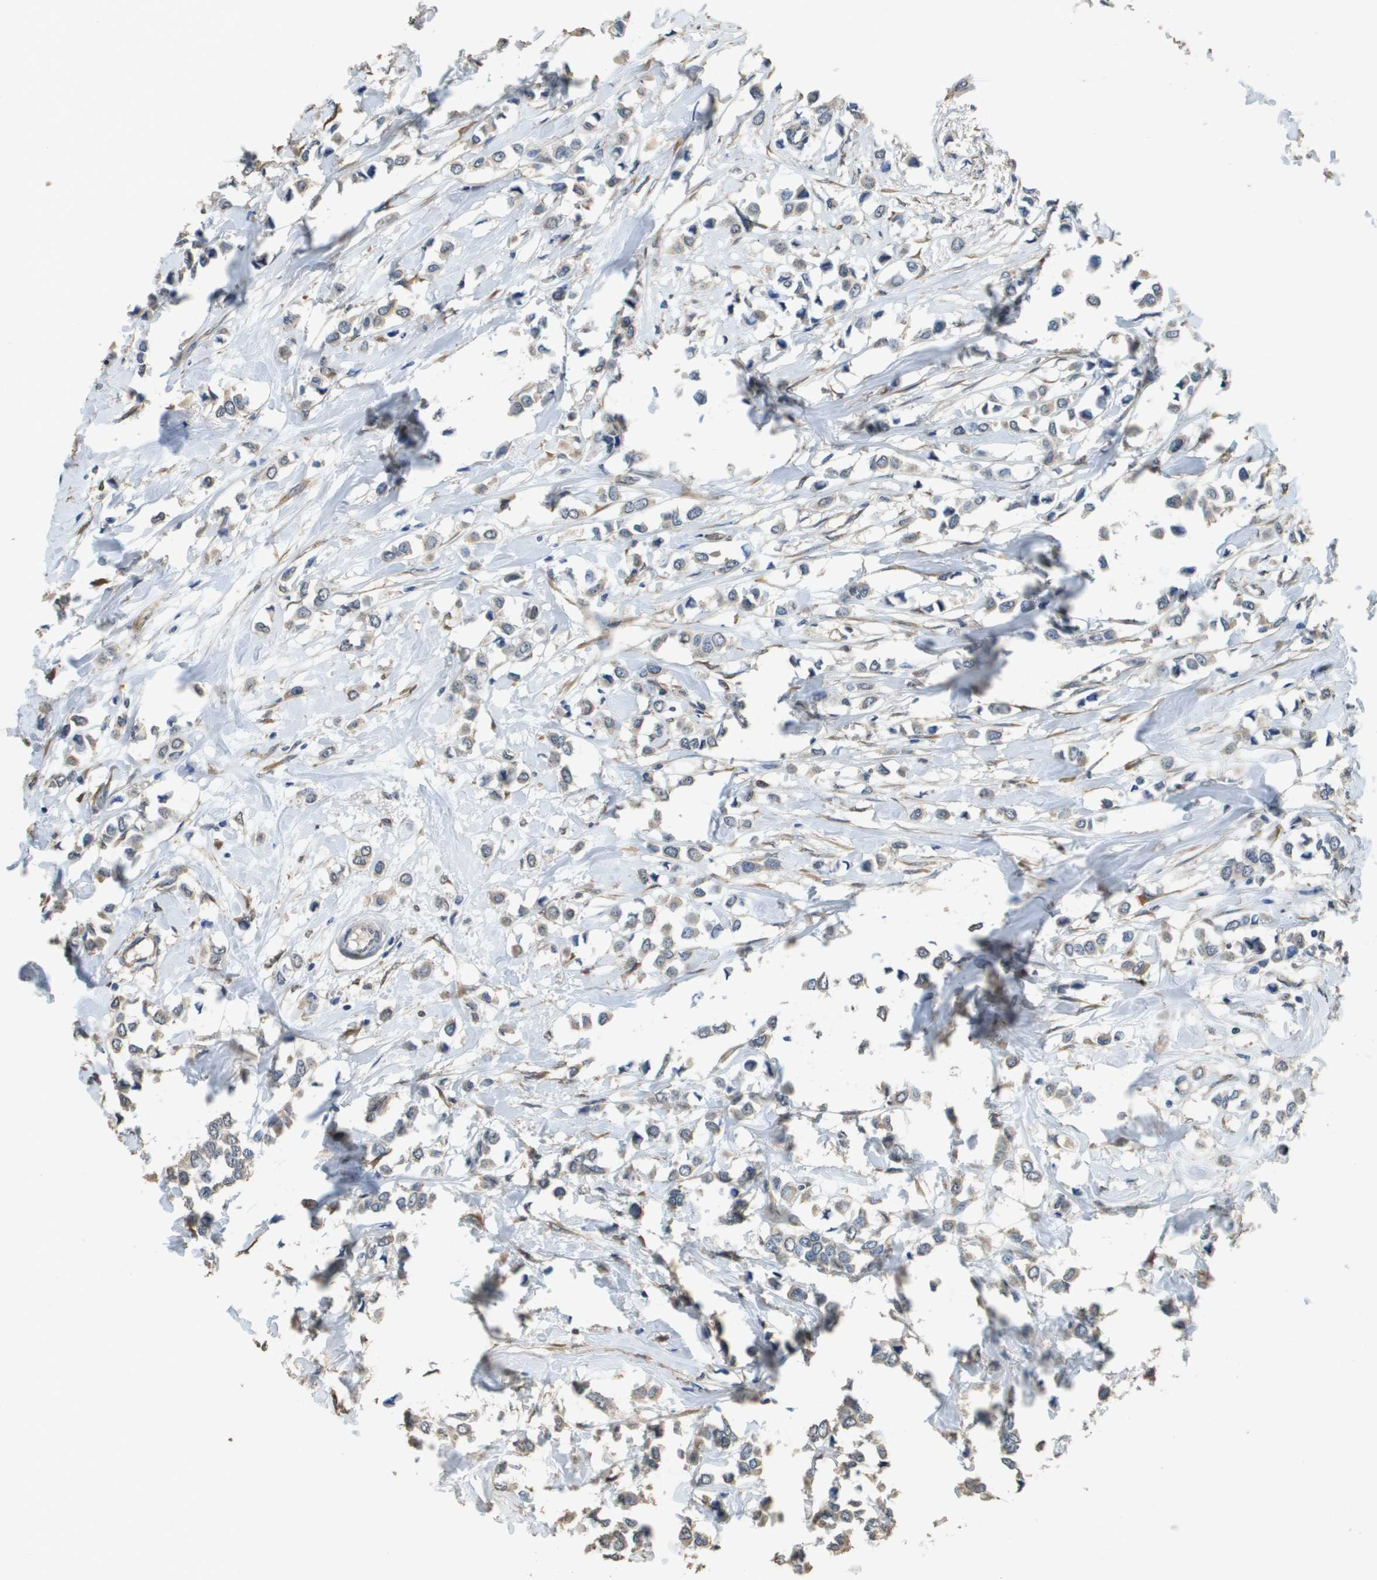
{"staining": {"intensity": "weak", "quantity": ">75%", "location": "cytoplasmic/membranous"}, "tissue": "breast cancer", "cell_type": "Tumor cells", "image_type": "cancer", "snomed": [{"axis": "morphology", "description": "Lobular carcinoma"}, {"axis": "topography", "description": "Breast"}], "caption": "Tumor cells display low levels of weak cytoplasmic/membranous positivity in about >75% of cells in human lobular carcinoma (breast).", "gene": "RAB6B", "patient": {"sex": "female", "age": 51}}